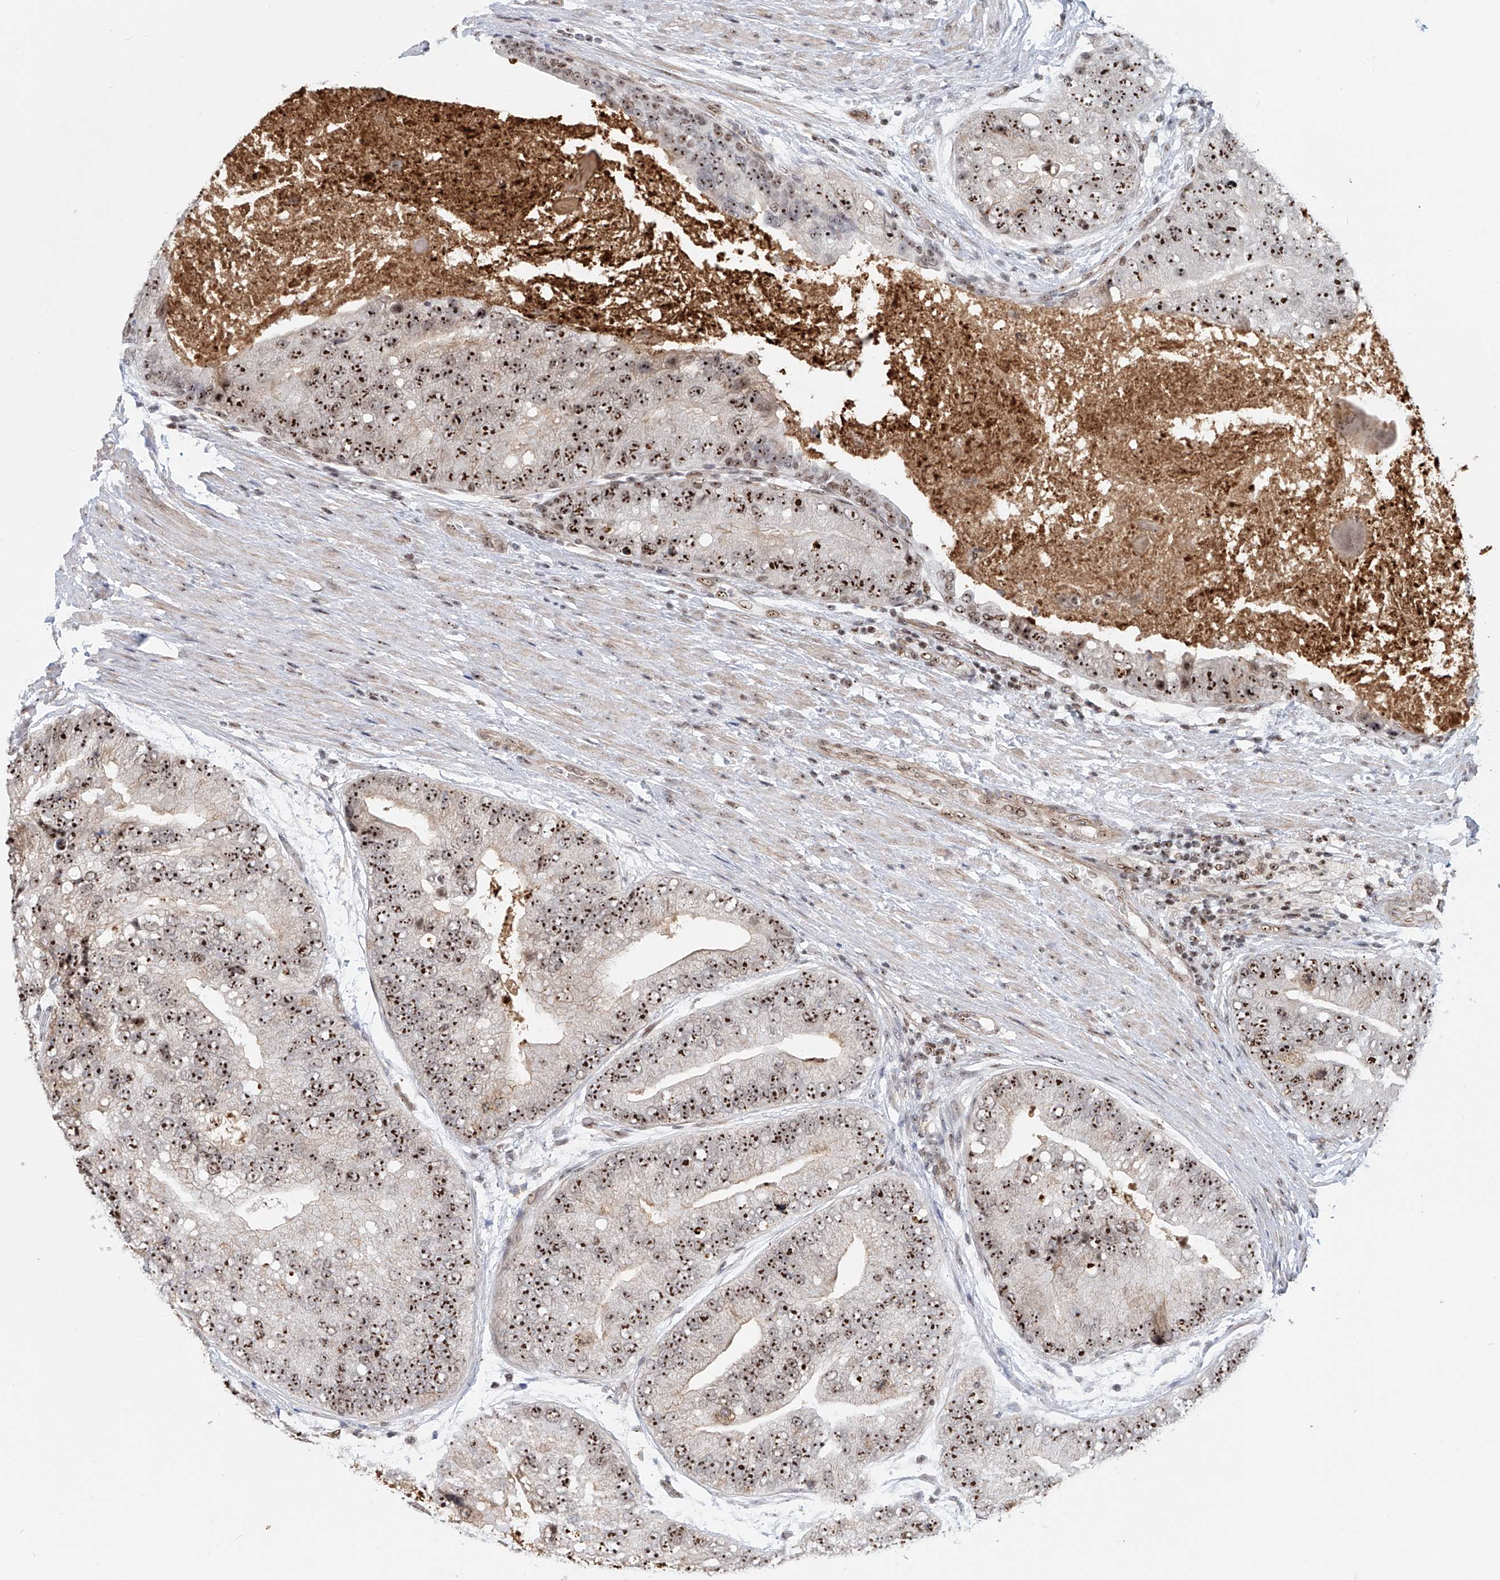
{"staining": {"intensity": "strong", "quantity": ">75%", "location": "nuclear"}, "tissue": "prostate cancer", "cell_type": "Tumor cells", "image_type": "cancer", "snomed": [{"axis": "morphology", "description": "Adenocarcinoma, High grade"}, {"axis": "topography", "description": "Prostate"}], "caption": "An immunohistochemistry histopathology image of tumor tissue is shown. Protein staining in brown highlights strong nuclear positivity in prostate cancer within tumor cells.", "gene": "PRUNE2", "patient": {"sex": "male", "age": 70}}